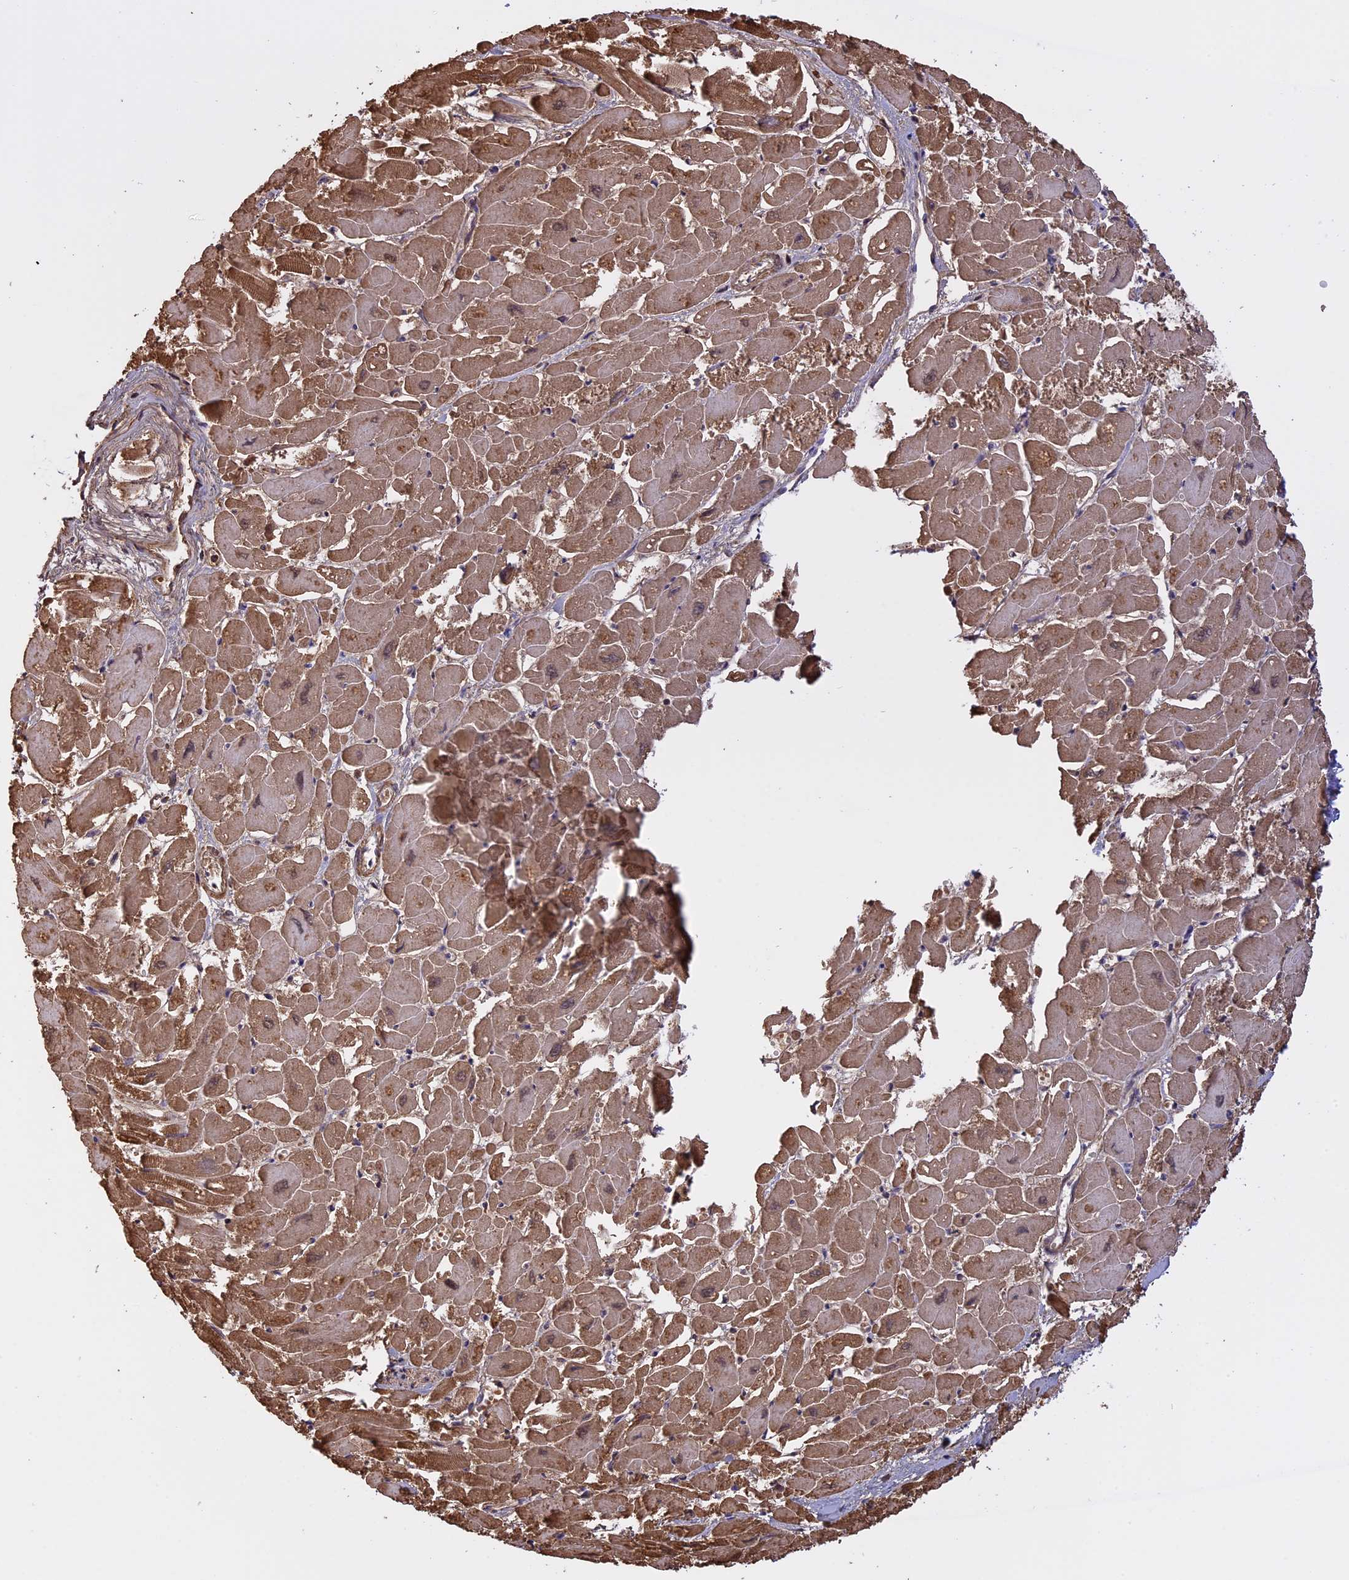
{"staining": {"intensity": "moderate", "quantity": ">75%", "location": "cytoplasmic/membranous"}, "tissue": "heart muscle", "cell_type": "Cardiomyocytes", "image_type": "normal", "snomed": [{"axis": "morphology", "description": "Normal tissue, NOS"}, {"axis": "topography", "description": "Heart"}], "caption": "Immunohistochemical staining of unremarkable human heart muscle reveals medium levels of moderate cytoplasmic/membranous positivity in approximately >75% of cardiomyocytes.", "gene": "KCNG1", "patient": {"sex": "male", "age": 54}}